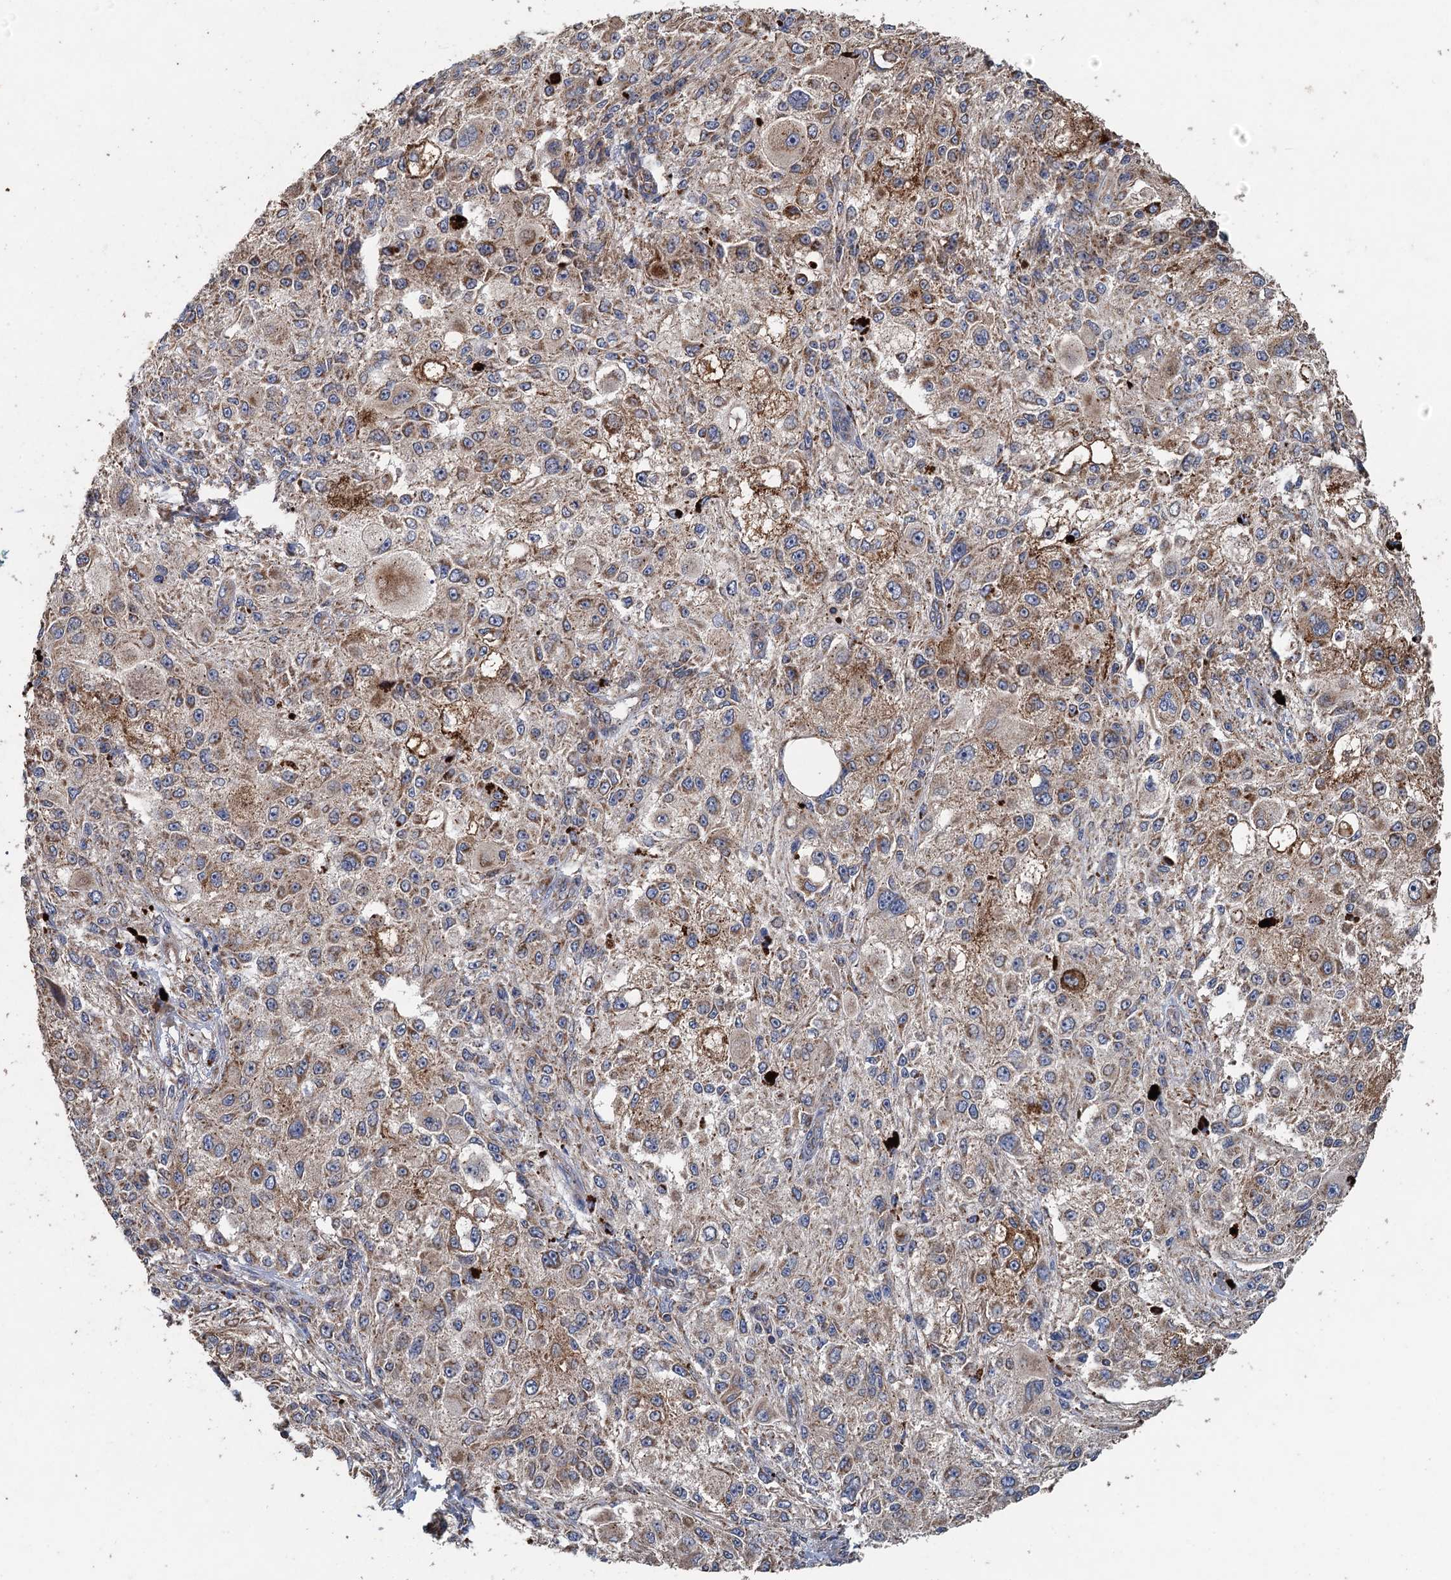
{"staining": {"intensity": "moderate", "quantity": ">75%", "location": "cytoplasmic/membranous"}, "tissue": "melanoma", "cell_type": "Tumor cells", "image_type": "cancer", "snomed": [{"axis": "morphology", "description": "Necrosis, NOS"}, {"axis": "morphology", "description": "Malignant melanoma, NOS"}, {"axis": "topography", "description": "Skin"}], "caption": "Moderate cytoplasmic/membranous staining is seen in approximately >75% of tumor cells in malignant melanoma.", "gene": "BCS1L", "patient": {"sex": "female", "age": 87}}